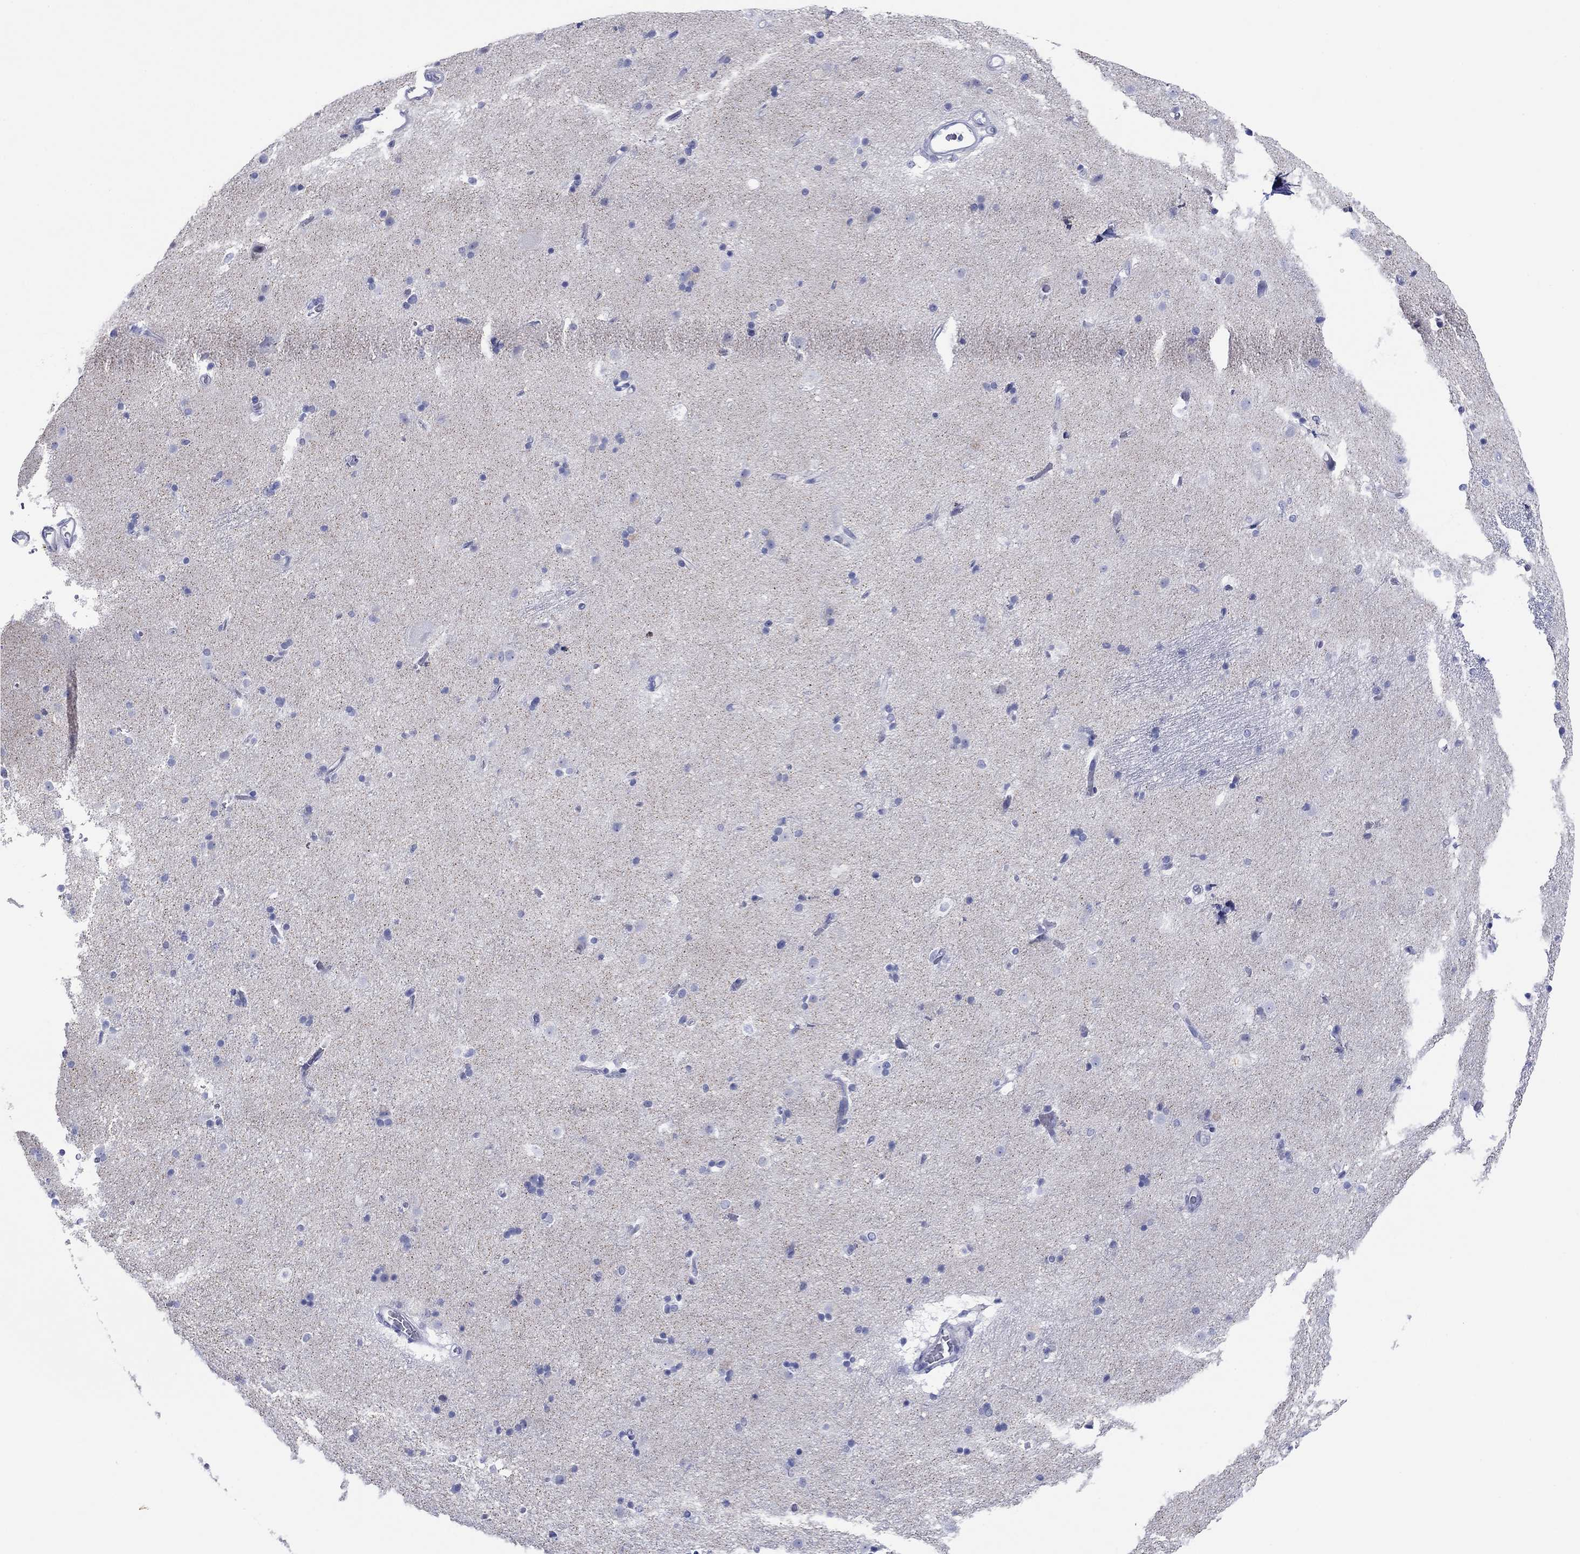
{"staining": {"intensity": "negative", "quantity": "none", "location": "none"}, "tissue": "caudate", "cell_type": "Glial cells", "image_type": "normal", "snomed": [{"axis": "morphology", "description": "Normal tissue, NOS"}, {"axis": "topography", "description": "Lateral ventricle wall"}], "caption": "The IHC image has no significant positivity in glial cells of caudate.", "gene": "MAGEB6", "patient": {"sex": "female", "age": 71}}